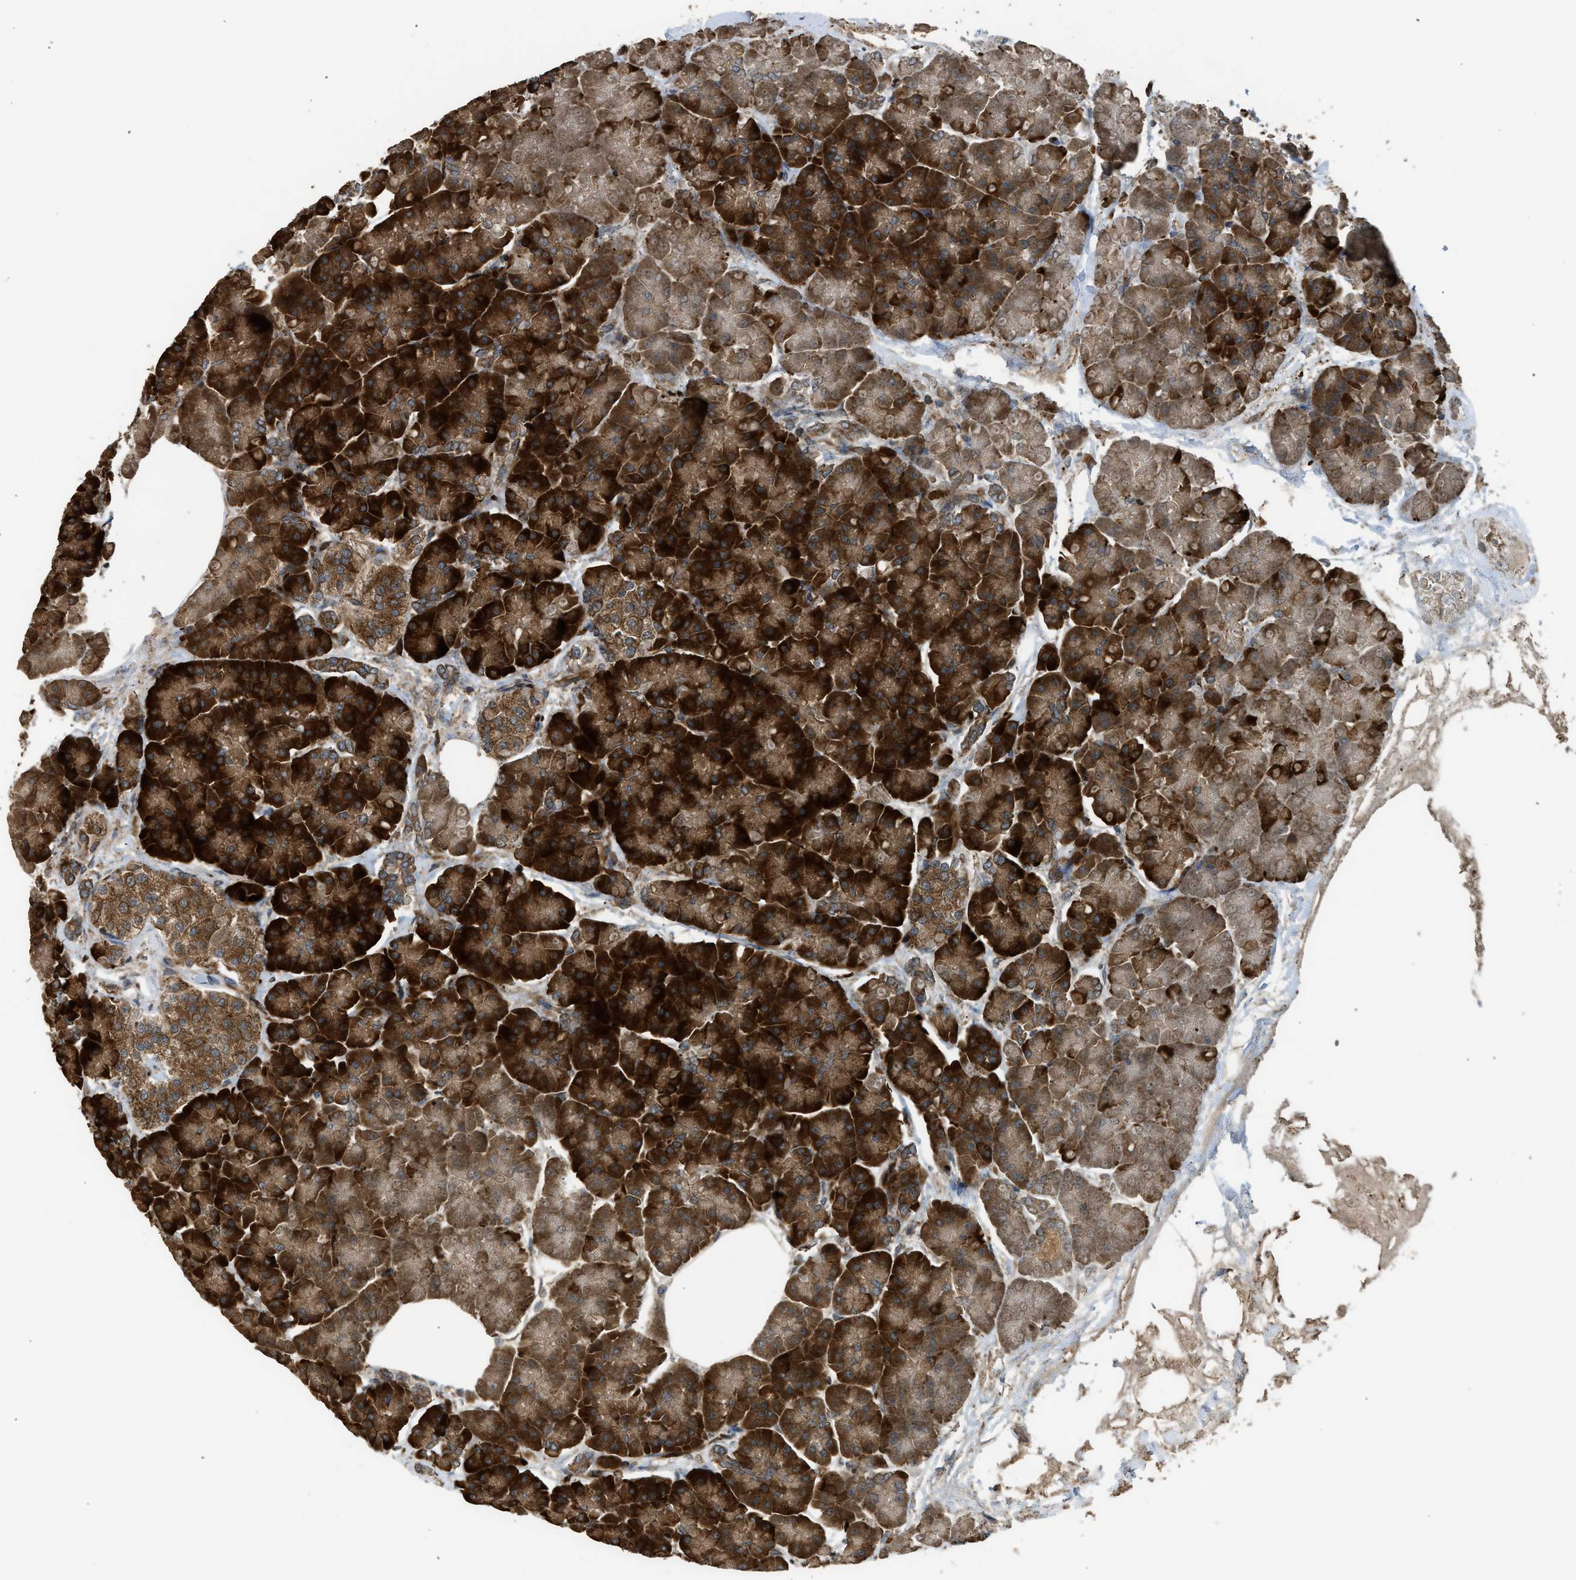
{"staining": {"intensity": "strong", "quantity": ">75%", "location": "cytoplasmic/membranous"}, "tissue": "pancreas", "cell_type": "Exocrine glandular cells", "image_type": "normal", "snomed": [{"axis": "morphology", "description": "Normal tissue, NOS"}, {"axis": "topography", "description": "Pancreas"}], "caption": "About >75% of exocrine glandular cells in unremarkable pancreas display strong cytoplasmic/membranous protein positivity as visualized by brown immunohistochemical staining.", "gene": "HIP1R", "patient": {"sex": "female", "age": 70}}